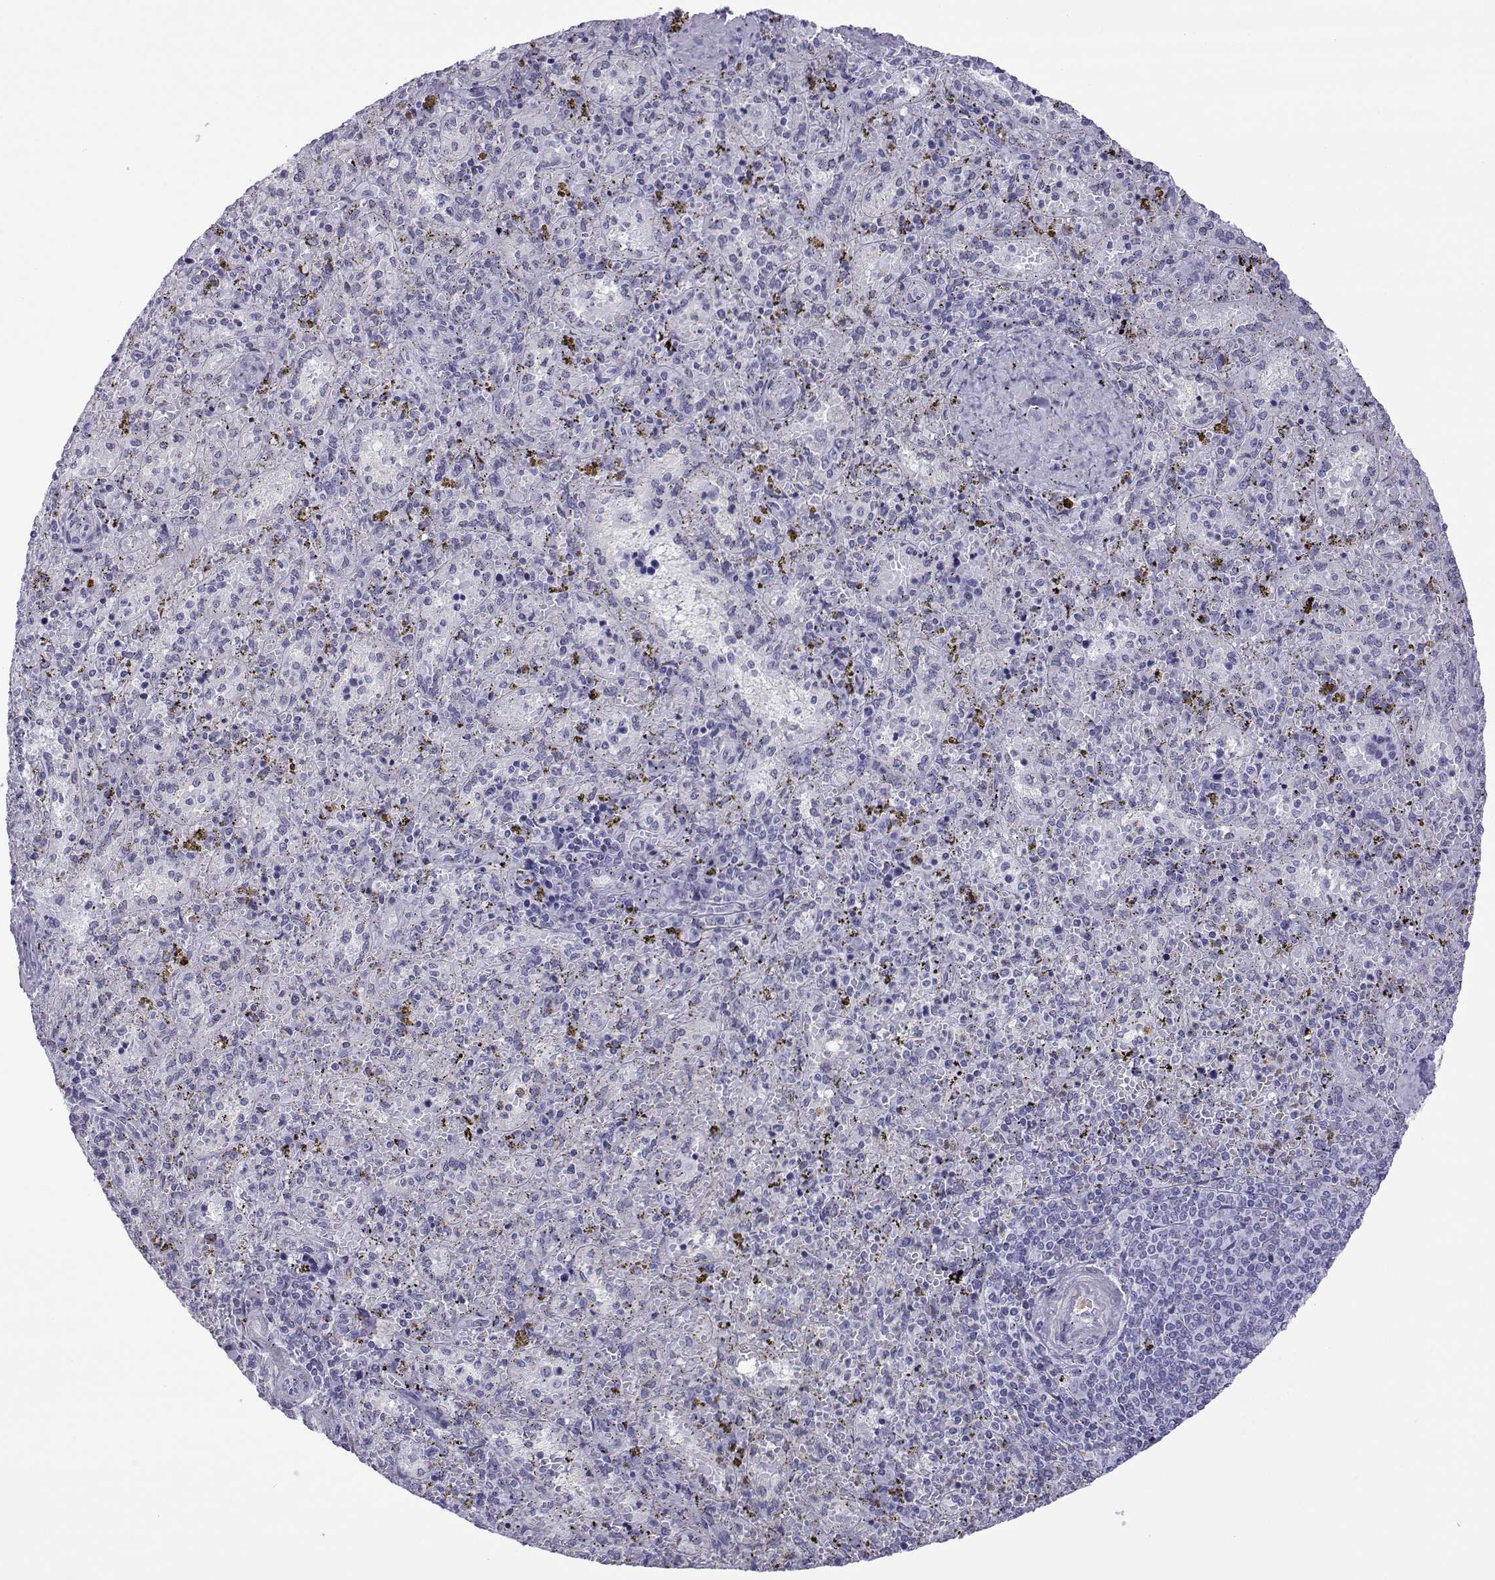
{"staining": {"intensity": "negative", "quantity": "none", "location": "none"}, "tissue": "spleen", "cell_type": "Cells in red pulp", "image_type": "normal", "snomed": [{"axis": "morphology", "description": "Normal tissue, NOS"}, {"axis": "topography", "description": "Spleen"}], "caption": "The histopathology image shows no staining of cells in red pulp in unremarkable spleen.", "gene": "SPANXA1", "patient": {"sex": "female", "age": 50}}